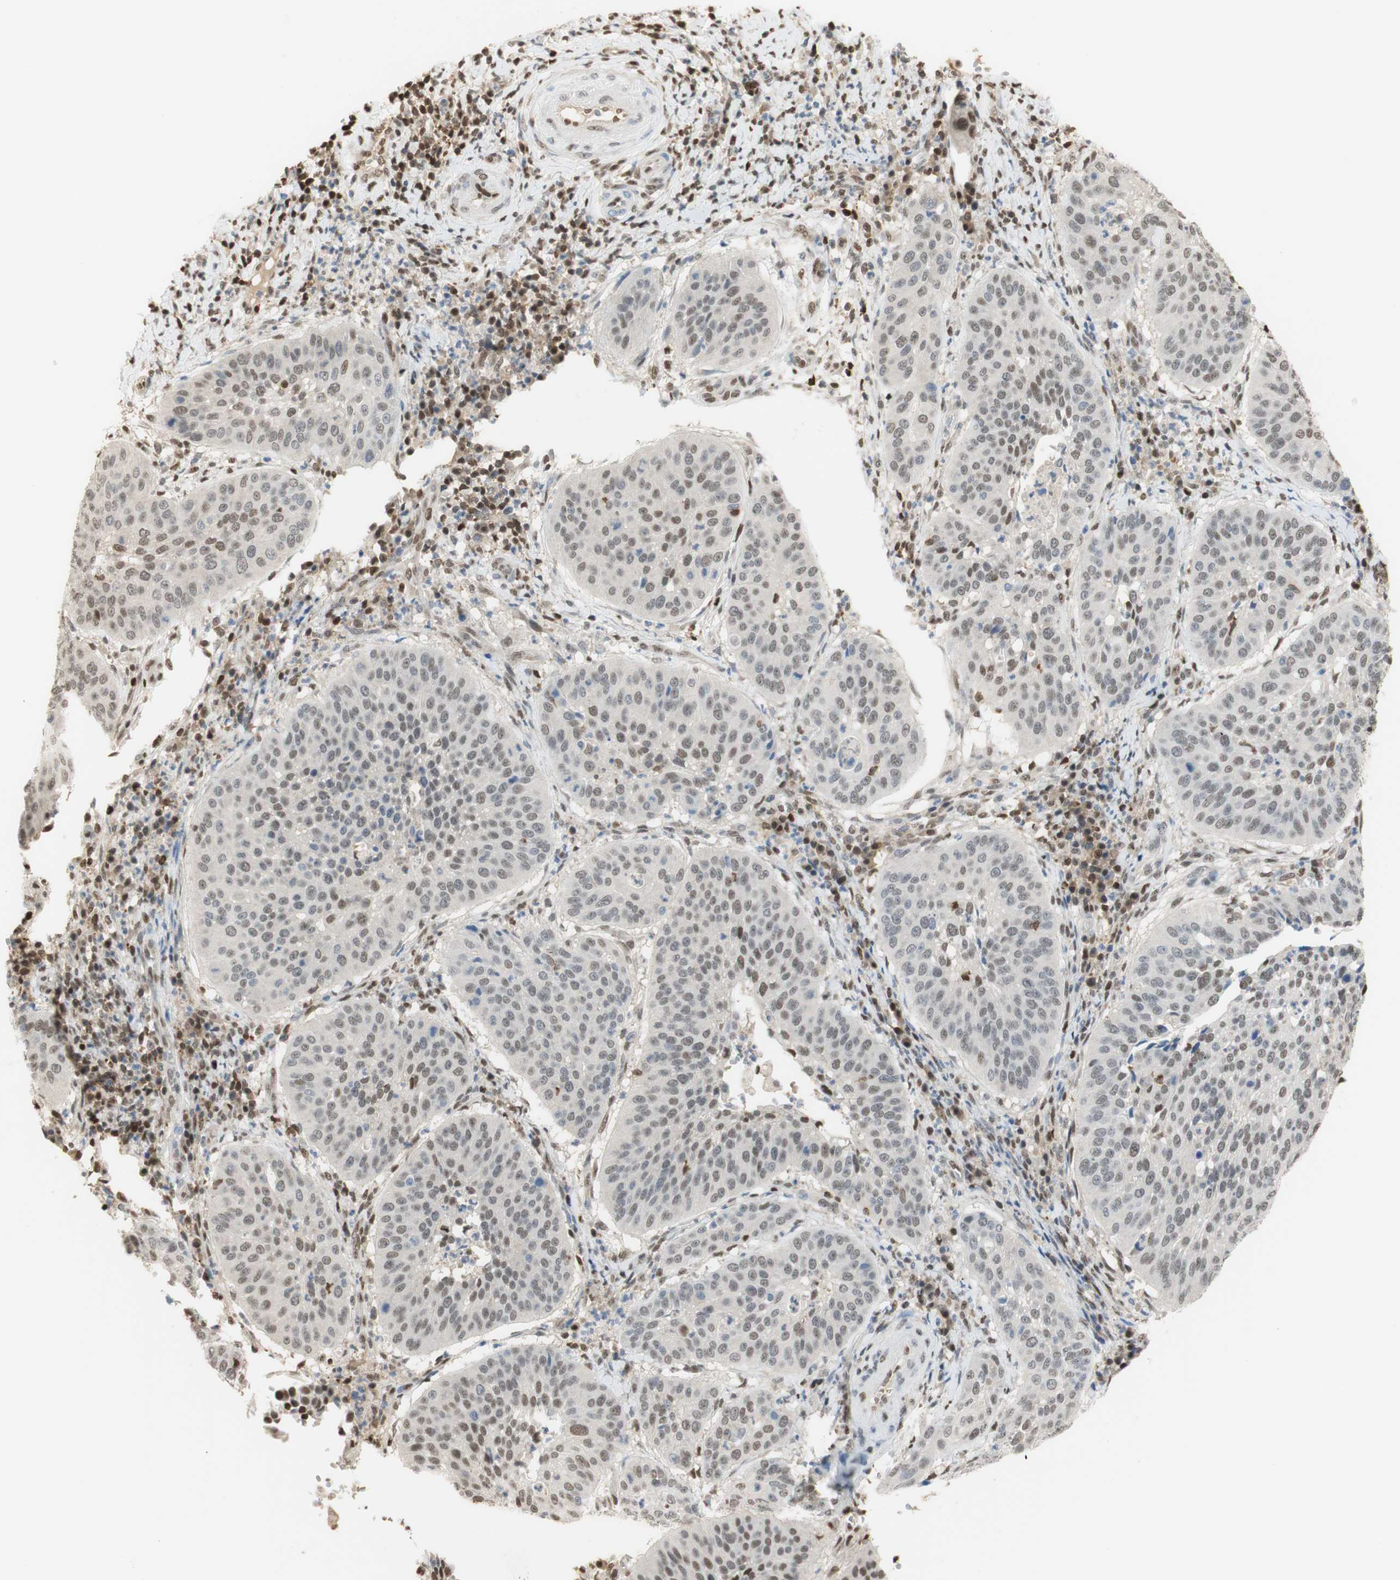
{"staining": {"intensity": "weak", "quantity": "25%-75%", "location": "nuclear"}, "tissue": "cervical cancer", "cell_type": "Tumor cells", "image_type": "cancer", "snomed": [{"axis": "morphology", "description": "Normal tissue, NOS"}, {"axis": "morphology", "description": "Squamous cell carcinoma, NOS"}, {"axis": "topography", "description": "Cervix"}], "caption": "DAB (3,3'-diaminobenzidine) immunohistochemical staining of cervical cancer reveals weak nuclear protein expression in approximately 25%-75% of tumor cells.", "gene": "NAP1L4", "patient": {"sex": "female", "age": 39}}